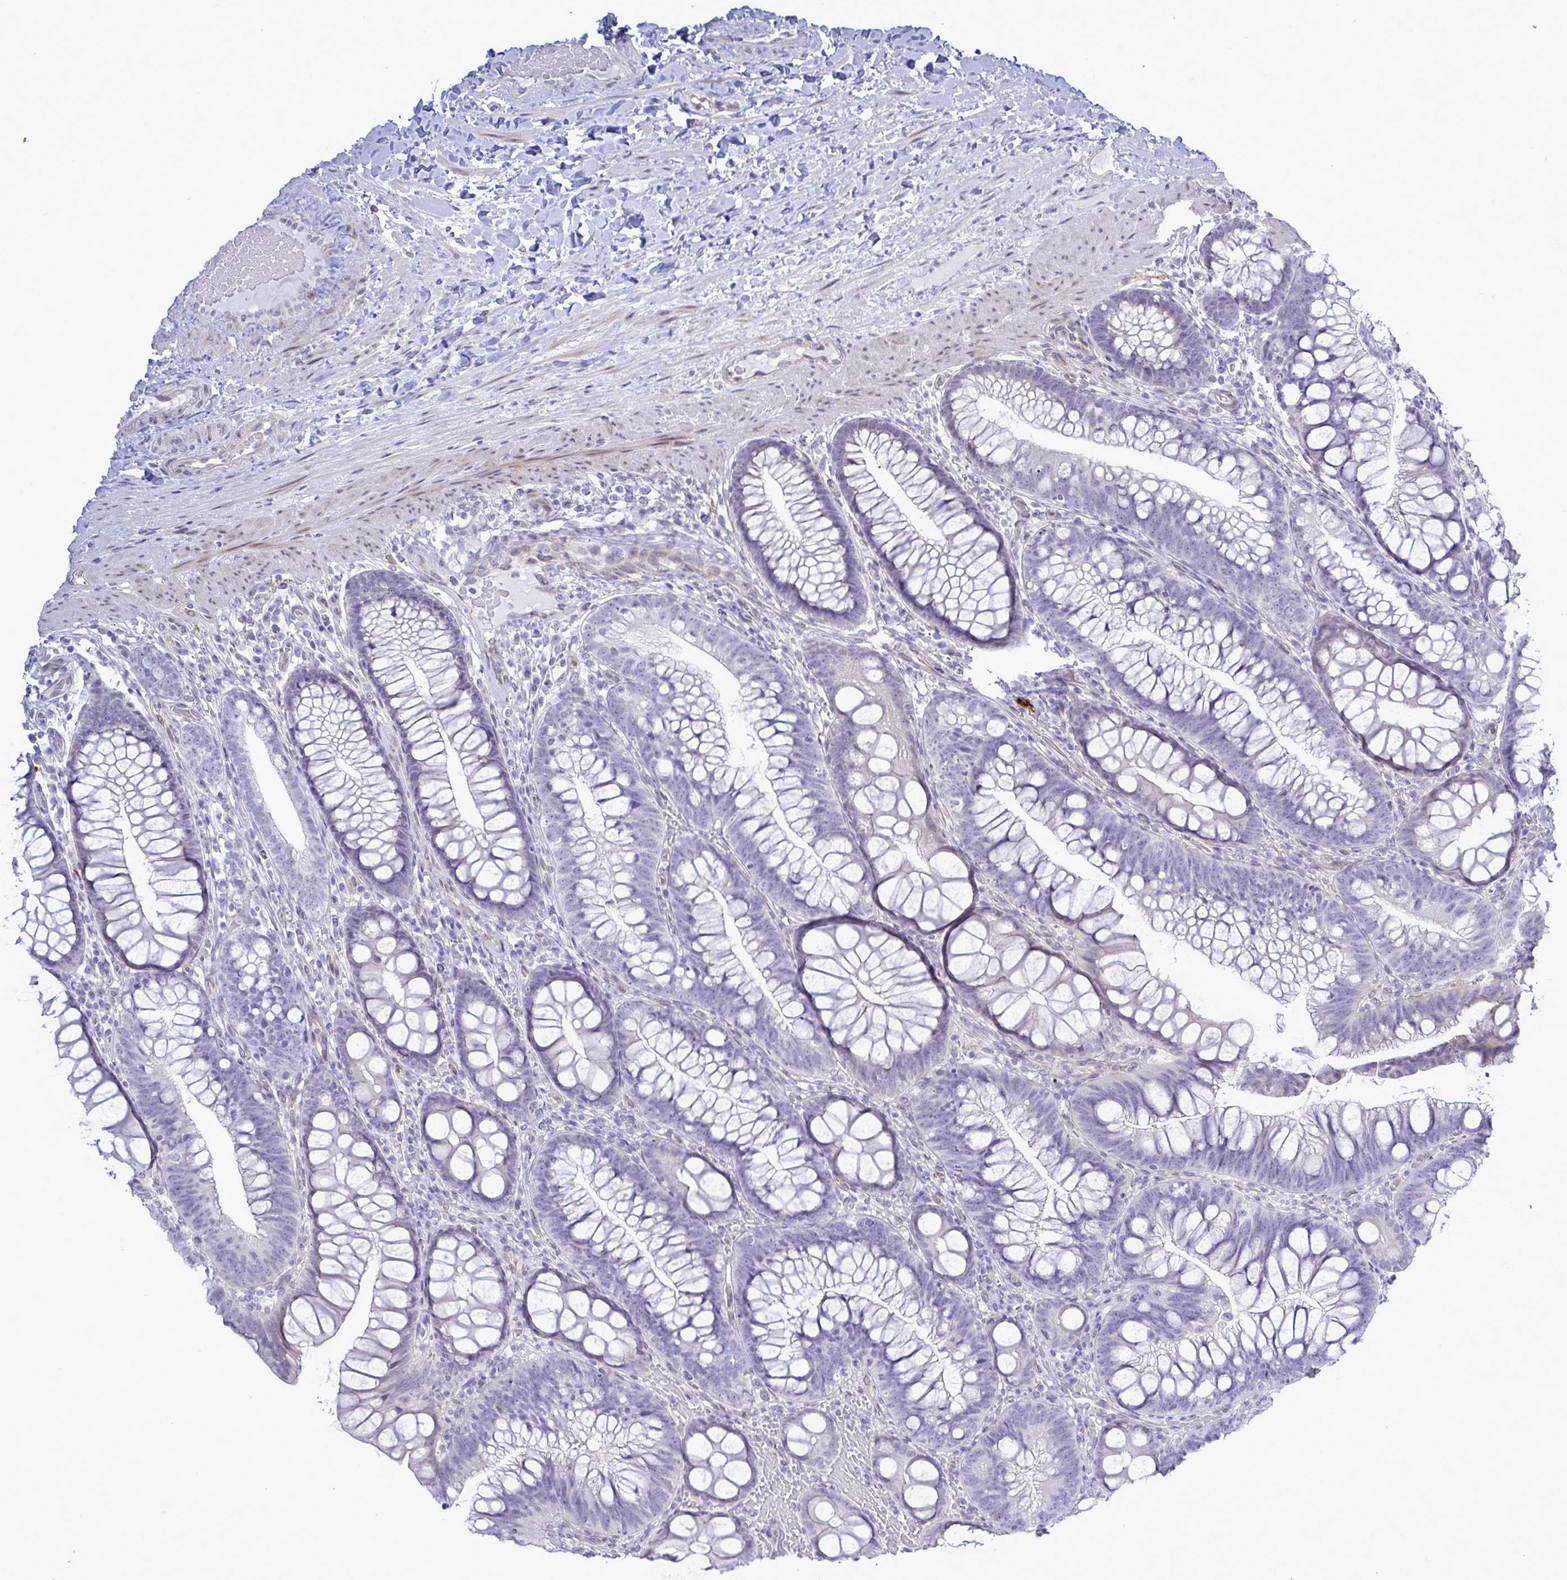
{"staining": {"intensity": "negative", "quantity": "none", "location": "none"}, "tissue": "colon", "cell_type": "Endothelial cells", "image_type": "normal", "snomed": [{"axis": "morphology", "description": "Normal tissue, NOS"}, {"axis": "morphology", "description": "Adenoma, NOS"}, {"axis": "topography", "description": "Soft tissue"}, {"axis": "topography", "description": "Colon"}], "caption": "An image of colon stained for a protein exhibits no brown staining in endothelial cells. Brightfield microscopy of immunohistochemistry (IHC) stained with DAB (brown) and hematoxylin (blue), captured at high magnification.", "gene": "MFSD4A", "patient": {"sex": "male", "age": 47}}